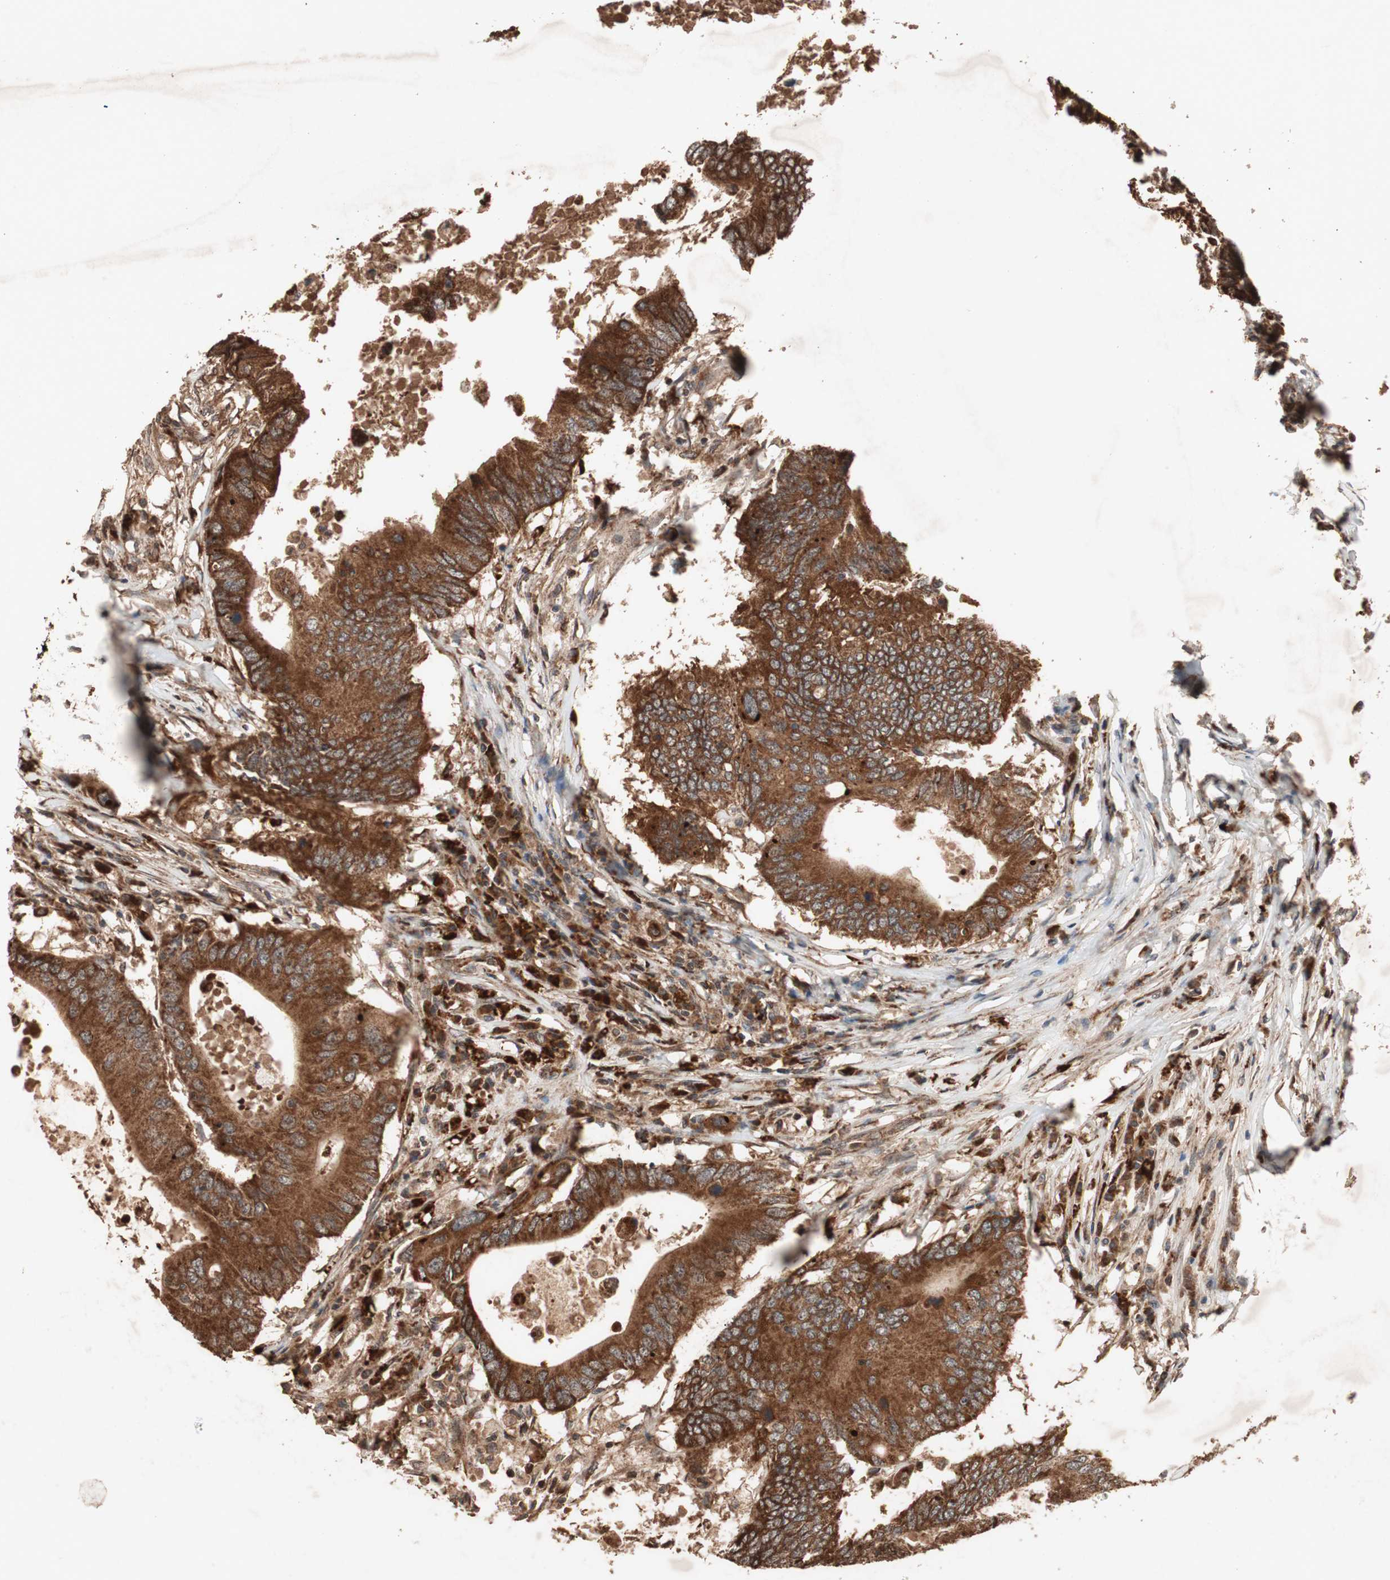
{"staining": {"intensity": "strong", "quantity": ">75%", "location": "cytoplasmic/membranous"}, "tissue": "colorectal cancer", "cell_type": "Tumor cells", "image_type": "cancer", "snomed": [{"axis": "morphology", "description": "Adenocarcinoma, NOS"}, {"axis": "topography", "description": "Colon"}], "caption": "This is a histology image of immunohistochemistry staining of colorectal adenocarcinoma, which shows strong staining in the cytoplasmic/membranous of tumor cells.", "gene": "RAB1A", "patient": {"sex": "male", "age": 71}}